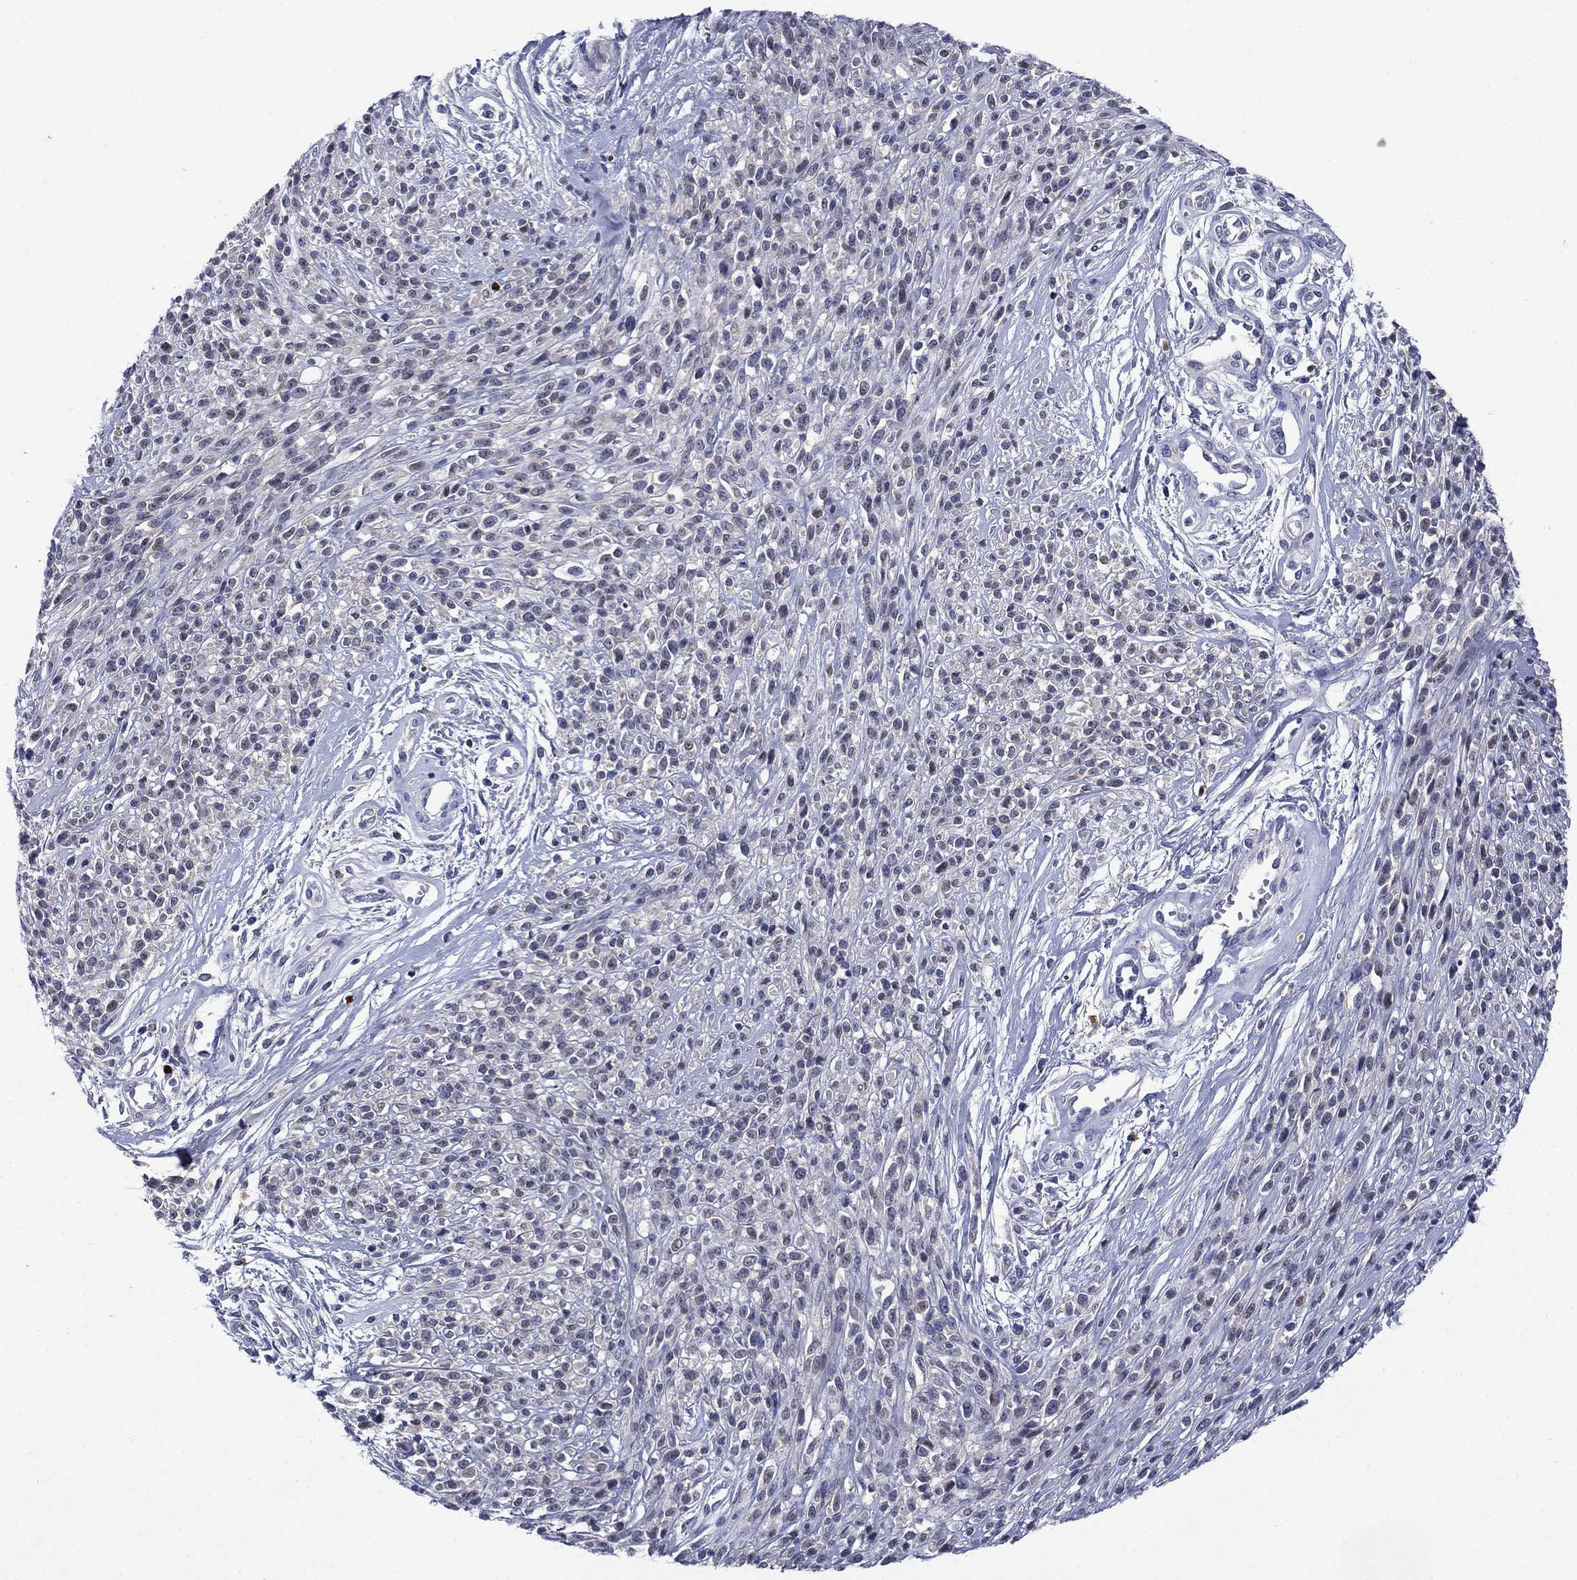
{"staining": {"intensity": "negative", "quantity": "none", "location": "none"}, "tissue": "melanoma", "cell_type": "Tumor cells", "image_type": "cancer", "snomed": [{"axis": "morphology", "description": "Malignant melanoma, NOS"}, {"axis": "topography", "description": "Skin"}, {"axis": "topography", "description": "Skin of trunk"}], "caption": "A high-resolution photomicrograph shows immunohistochemistry staining of malignant melanoma, which displays no significant expression in tumor cells.", "gene": "STAB2", "patient": {"sex": "male", "age": 74}}